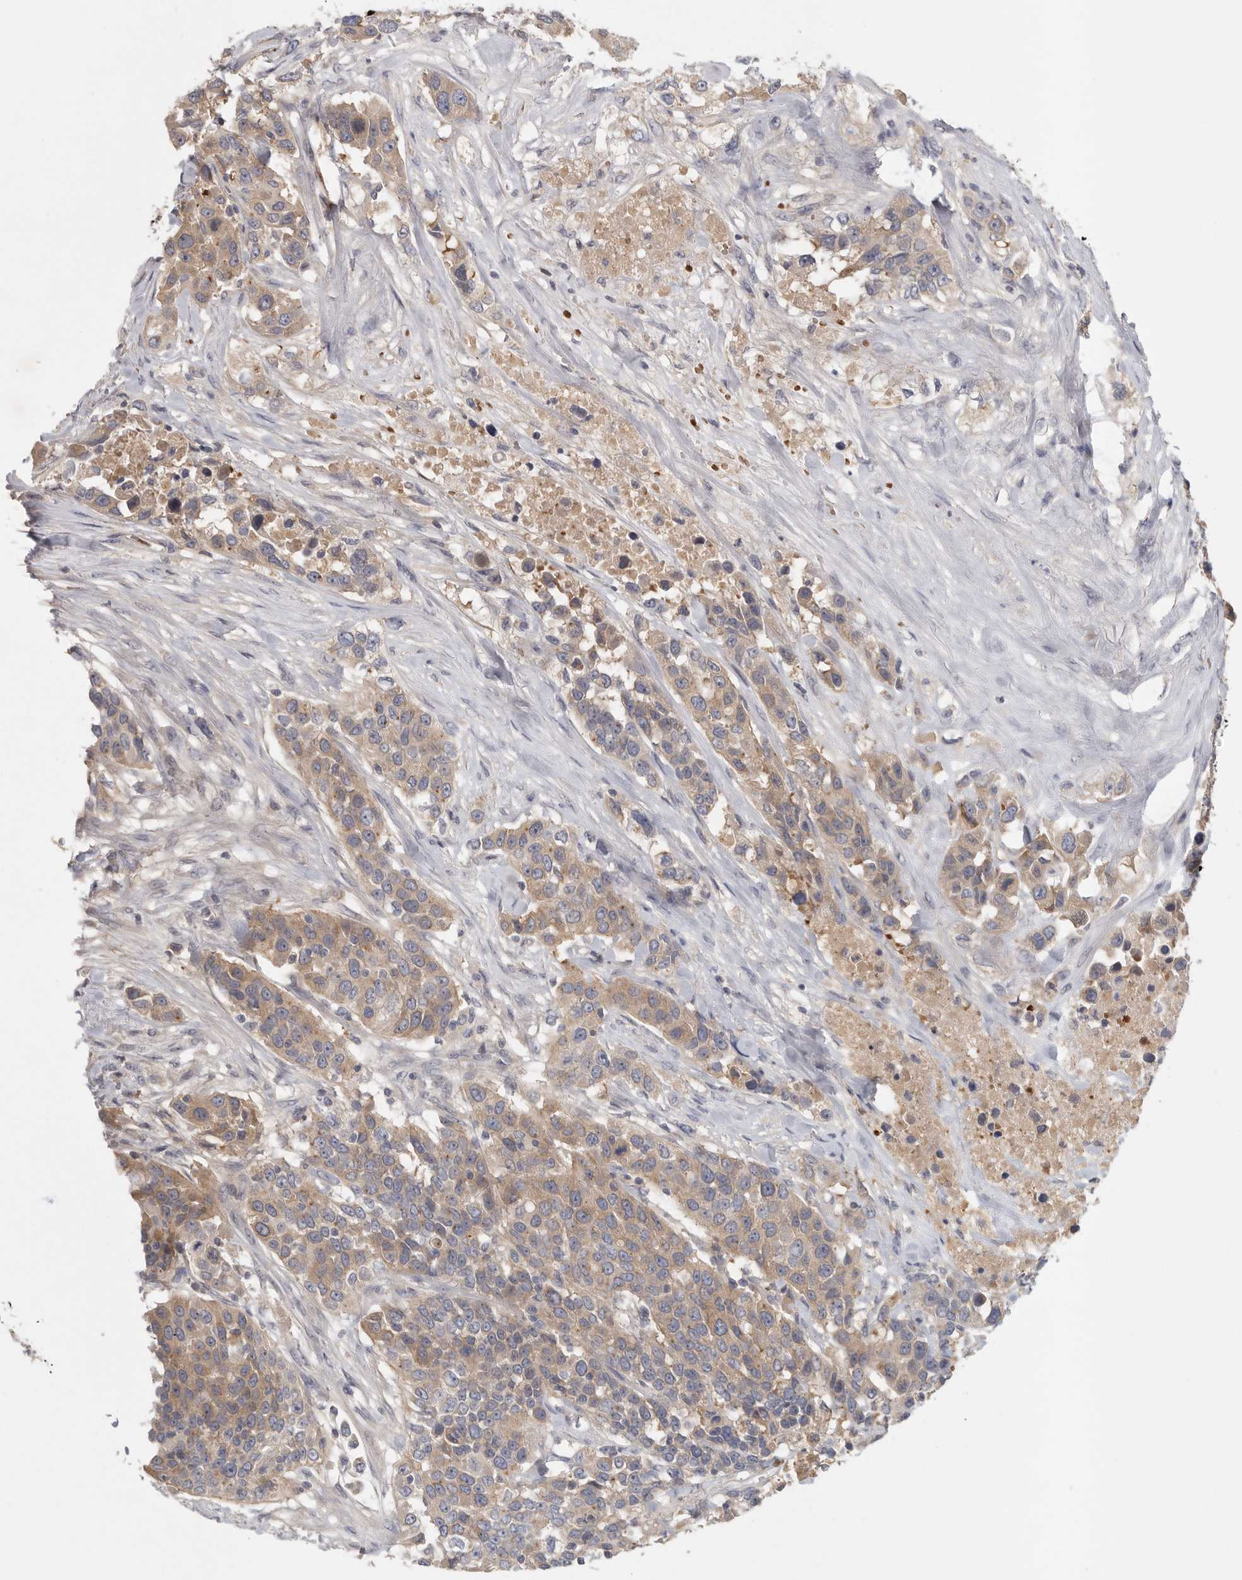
{"staining": {"intensity": "moderate", "quantity": "25%-75%", "location": "cytoplasmic/membranous"}, "tissue": "urothelial cancer", "cell_type": "Tumor cells", "image_type": "cancer", "snomed": [{"axis": "morphology", "description": "Urothelial carcinoma, High grade"}, {"axis": "topography", "description": "Urinary bladder"}], "caption": "An IHC histopathology image of tumor tissue is shown. Protein staining in brown labels moderate cytoplasmic/membranous positivity in urothelial carcinoma (high-grade) within tumor cells. (Brightfield microscopy of DAB IHC at high magnification).", "gene": "CFAP298", "patient": {"sex": "female", "age": 80}}